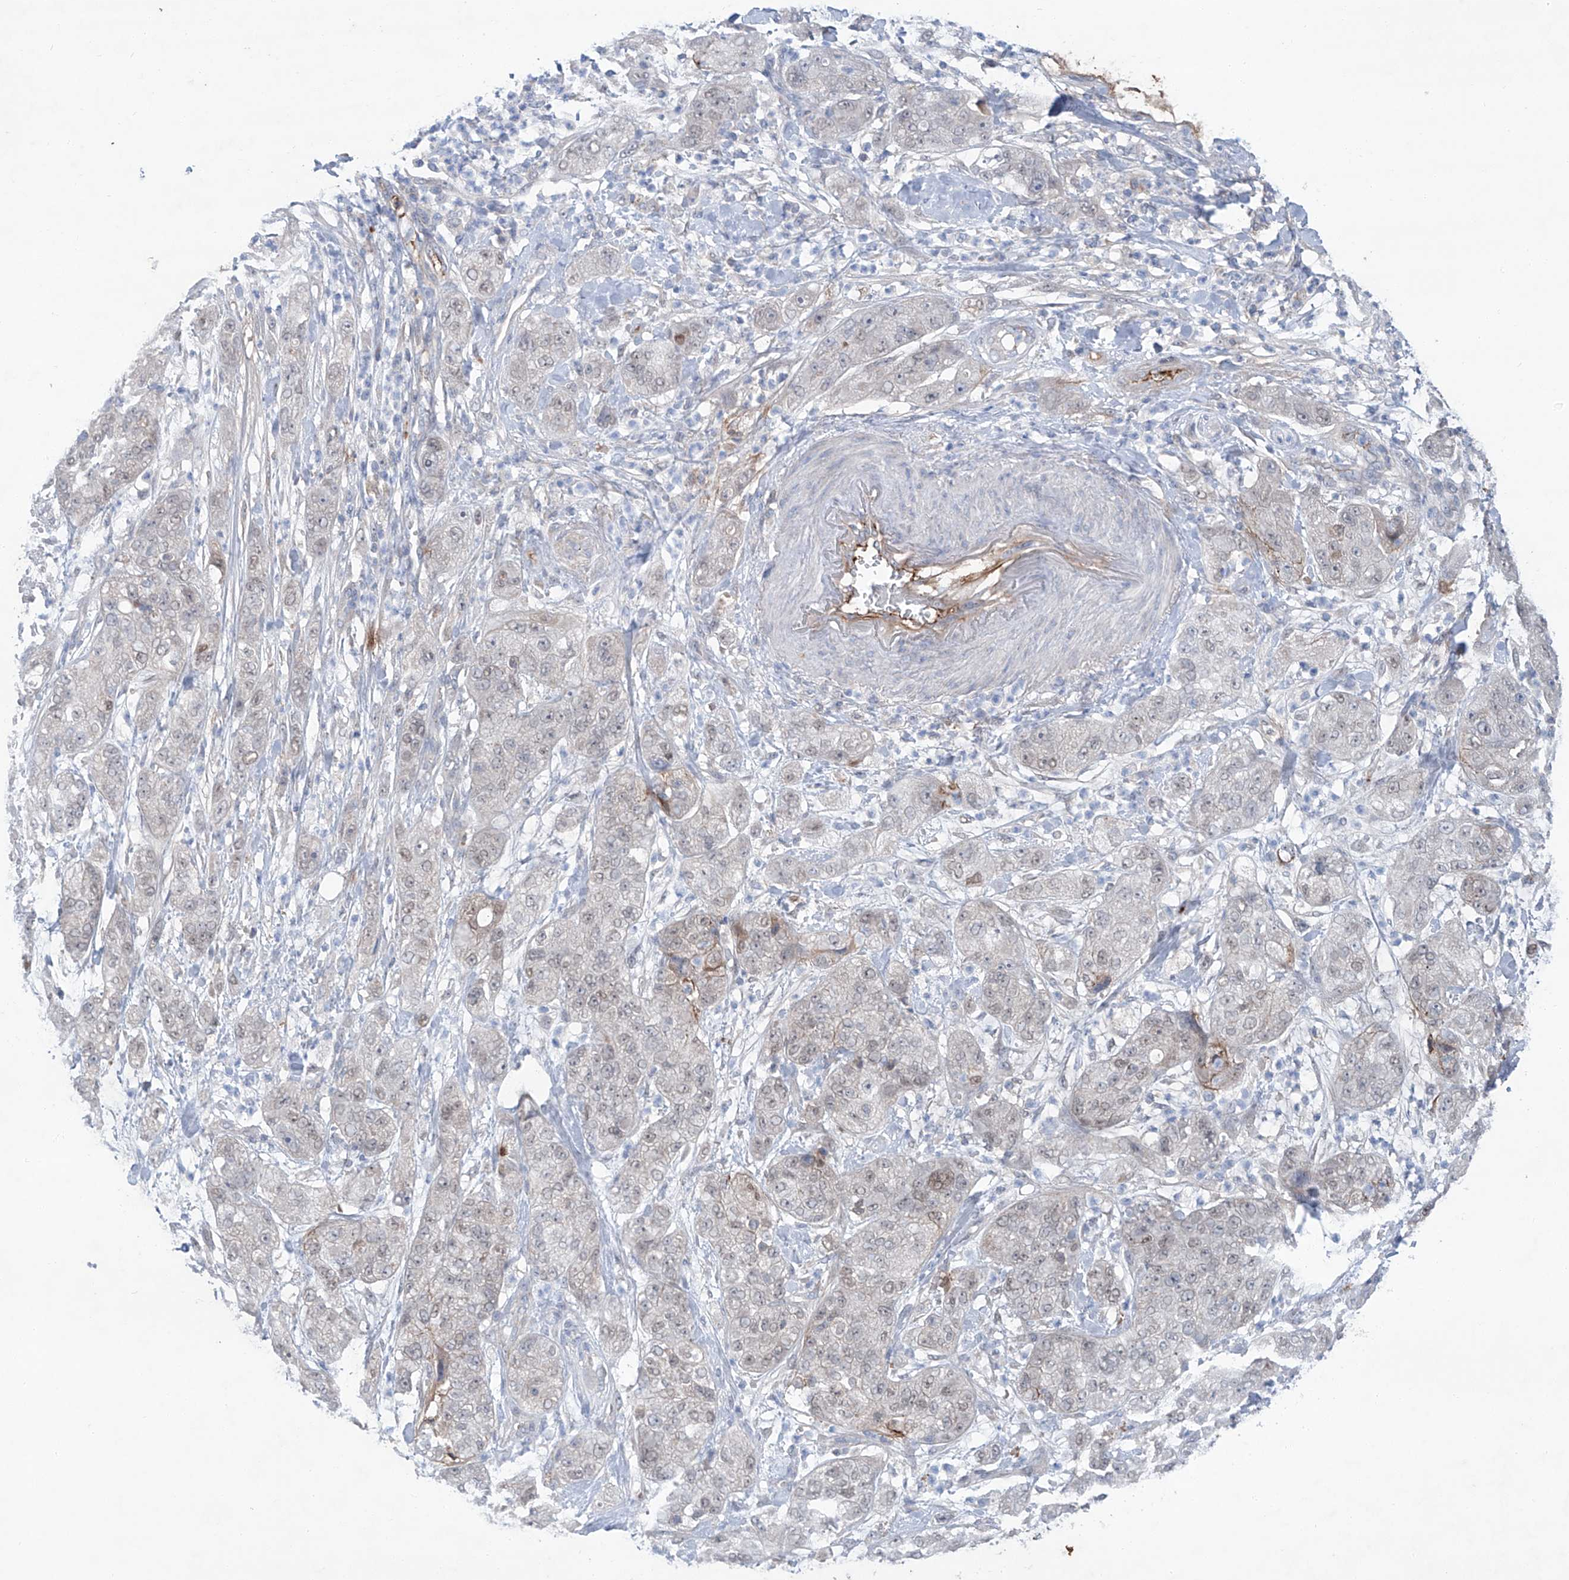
{"staining": {"intensity": "weak", "quantity": "<25%", "location": "cytoplasmic/membranous,nuclear"}, "tissue": "pancreatic cancer", "cell_type": "Tumor cells", "image_type": "cancer", "snomed": [{"axis": "morphology", "description": "Adenocarcinoma, NOS"}, {"axis": "topography", "description": "Pancreas"}], "caption": "A photomicrograph of human adenocarcinoma (pancreatic) is negative for staining in tumor cells.", "gene": "SIX4", "patient": {"sex": "female", "age": 78}}